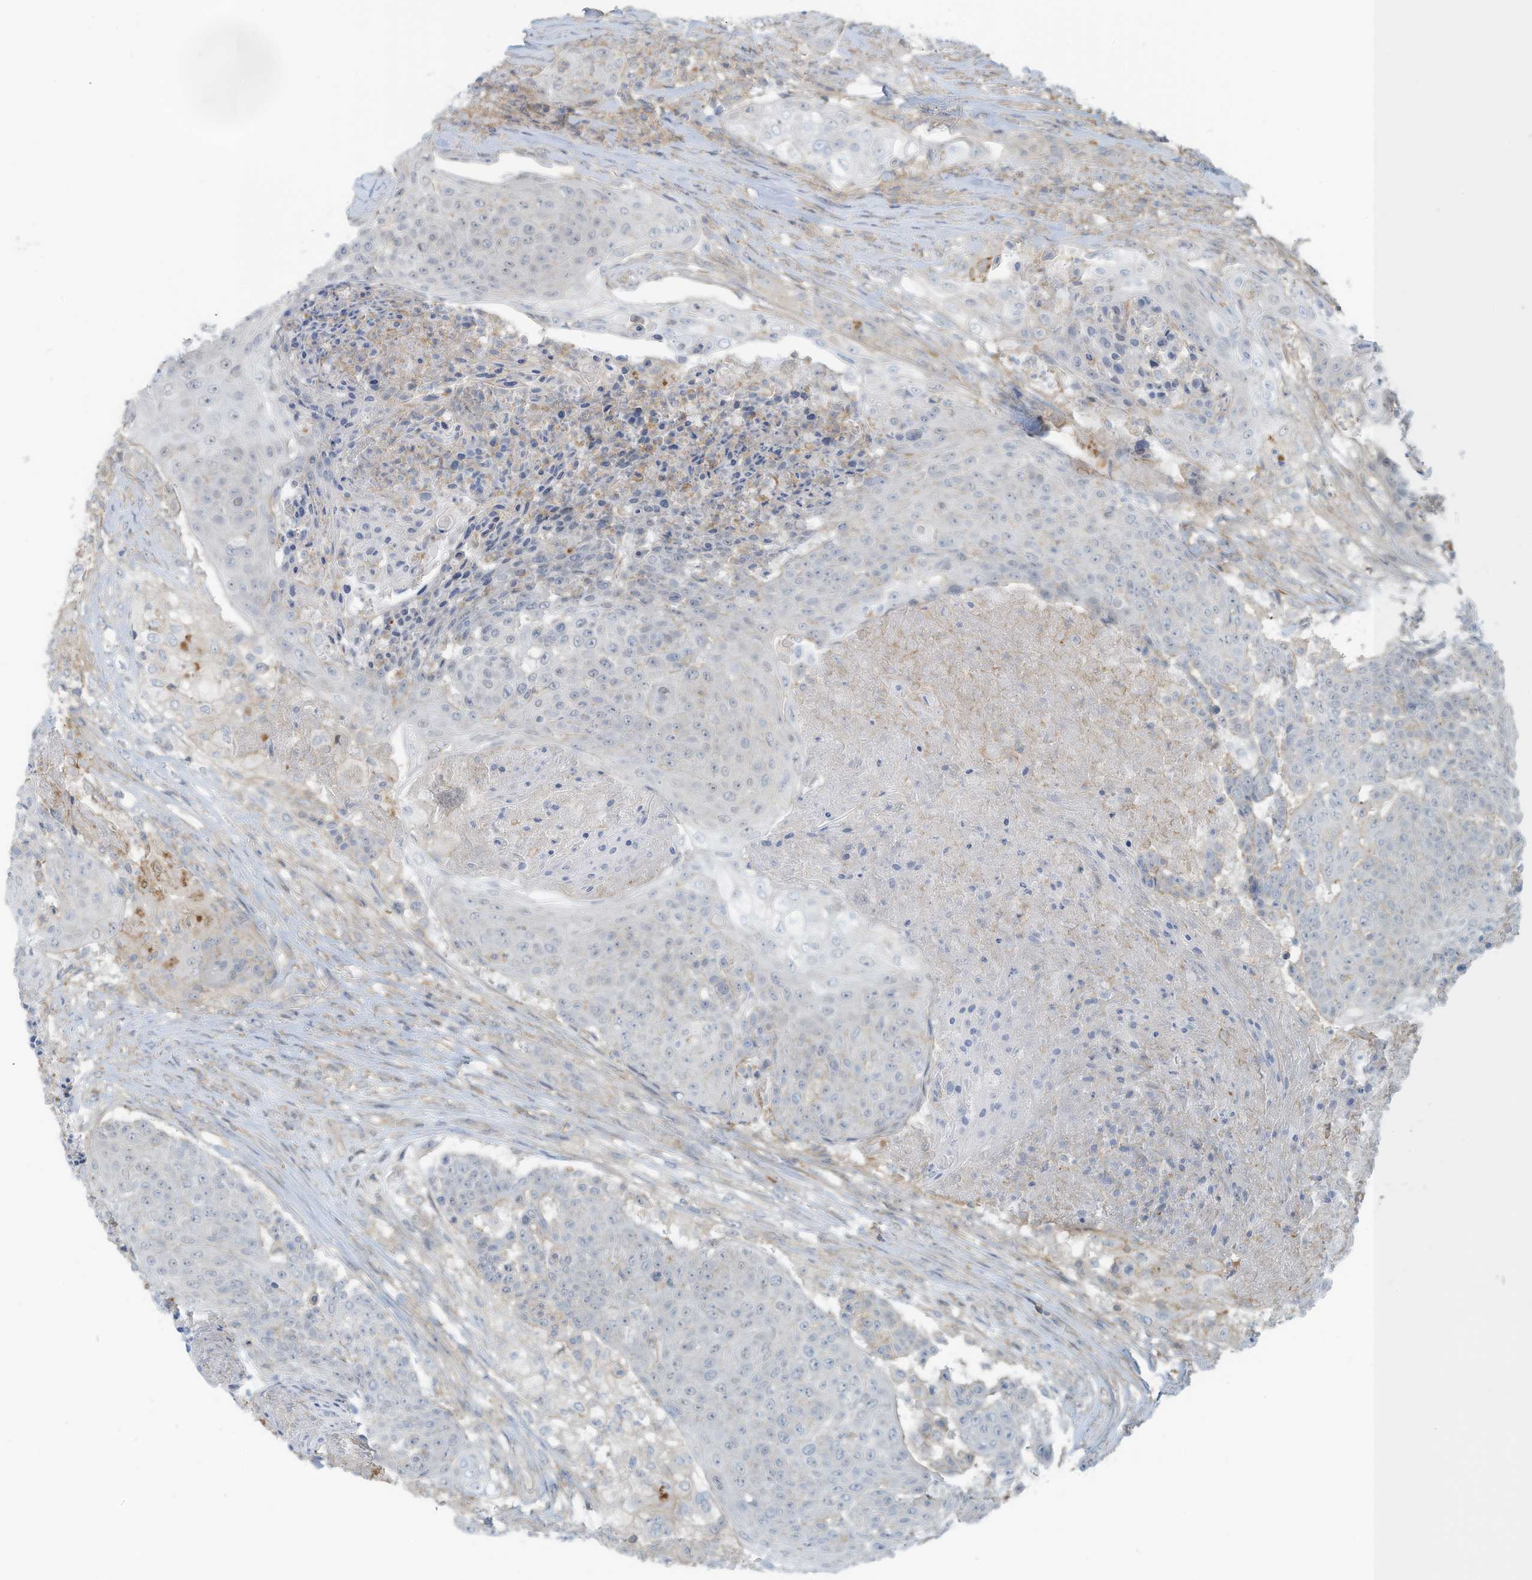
{"staining": {"intensity": "negative", "quantity": "none", "location": "none"}, "tissue": "urothelial cancer", "cell_type": "Tumor cells", "image_type": "cancer", "snomed": [{"axis": "morphology", "description": "Urothelial carcinoma, High grade"}, {"axis": "topography", "description": "Urinary bladder"}], "caption": "There is no significant positivity in tumor cells of urothelial cancer.", "gene": "ZNF846", "patient": {"sex": "female", "age": 63}}